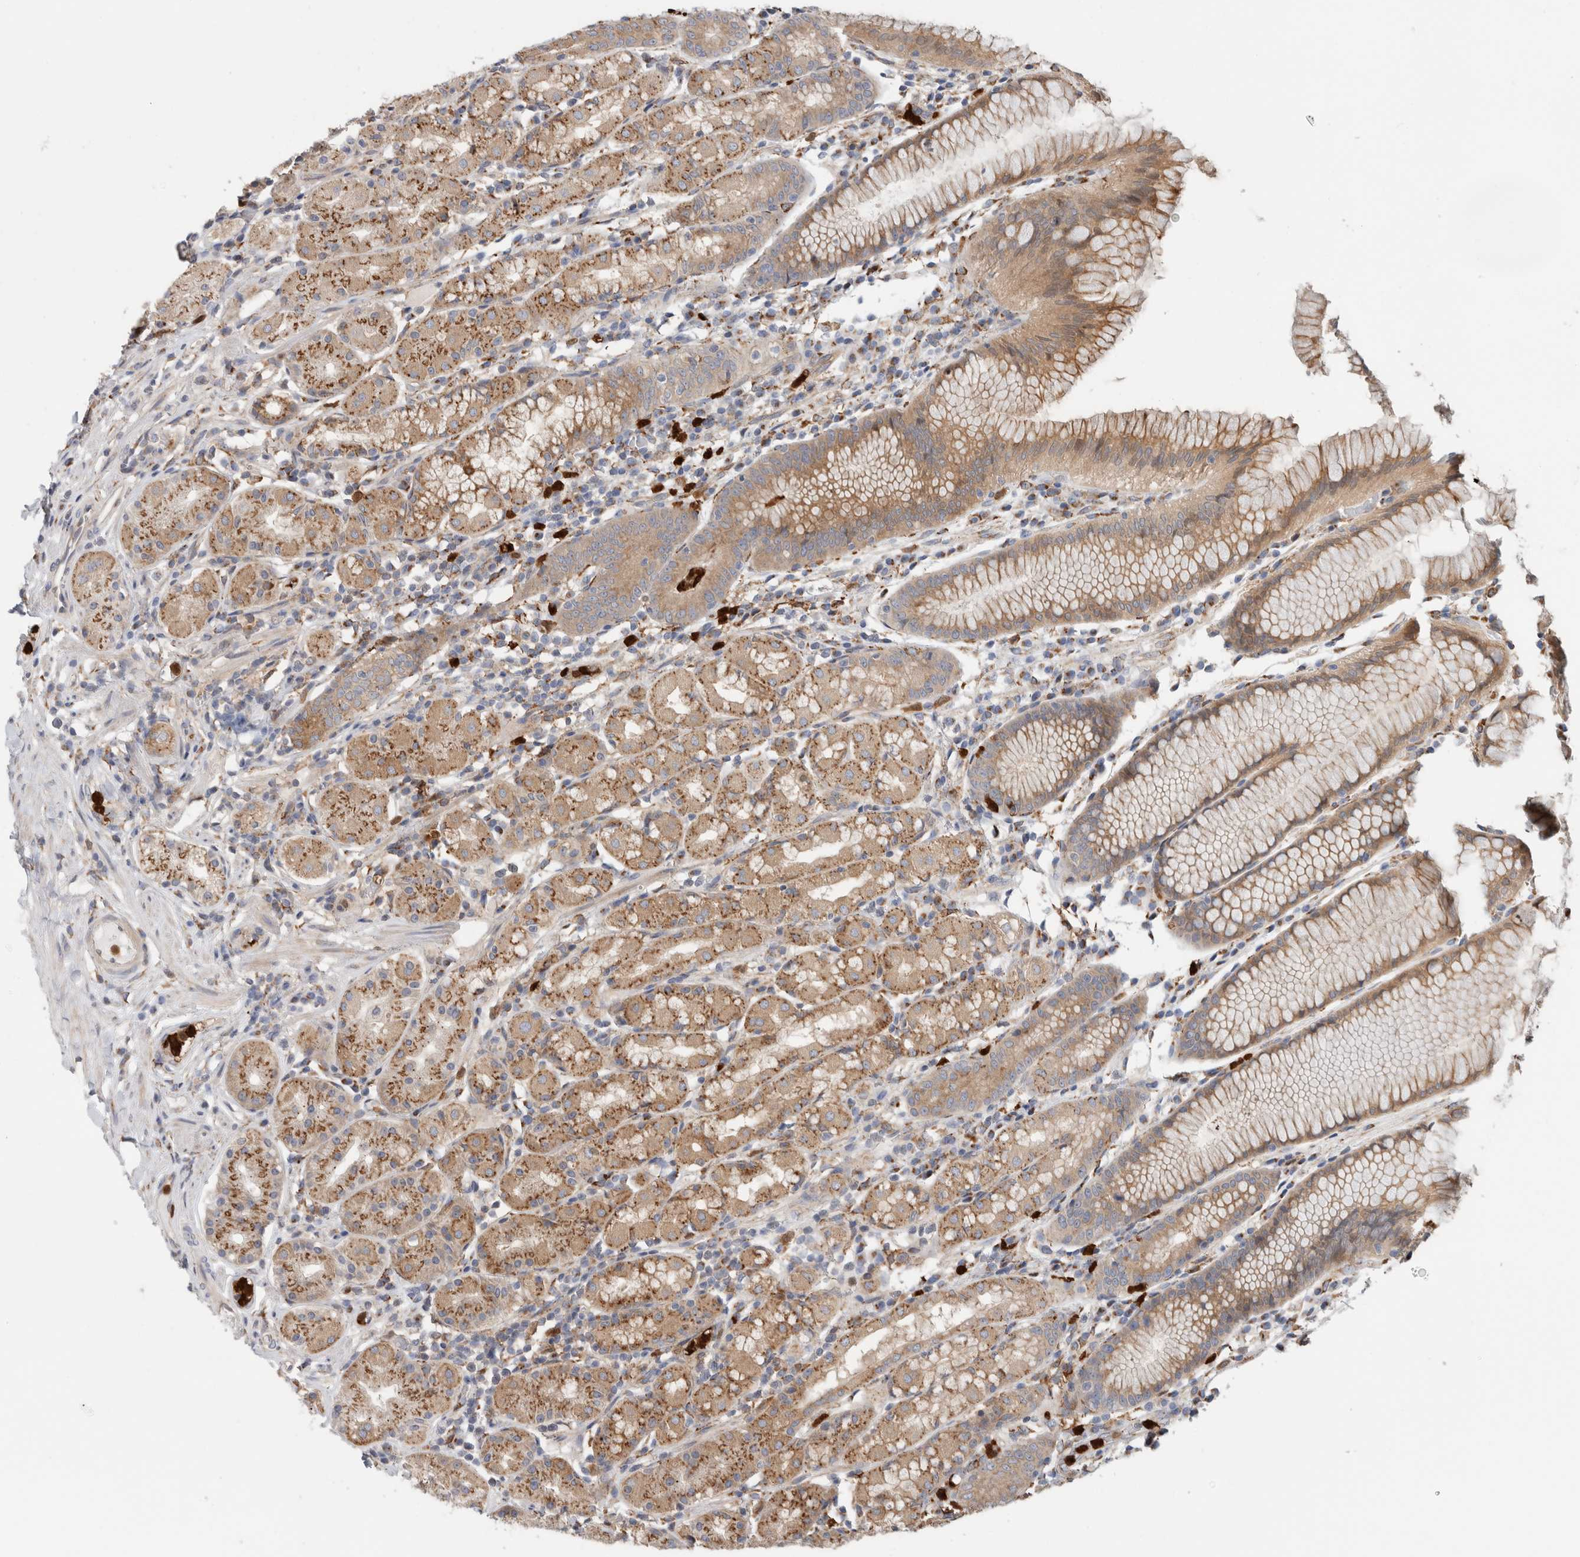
{"staining": {"intensity": "moderate", "quantity": "25%-75%", "location": "cytoplasmic/membranous"}, "tissue": "stomach", "cell_type": "Glandular cells", "image_type": "normal", "snomed": [{"axis": "morphology", "description": "Normal tissue, NOS"}, {"axis": "topography", "description": "Stomach, lower"}], "caption": "About 25%-75% of glandular cells in normal stomach demonstrate moderate cytoplasmic/membranous protein expression as visualized by brown immunohistochemical staining.", "gene": "P4HA1", "patient": {"sex": "female", "age": 56}}